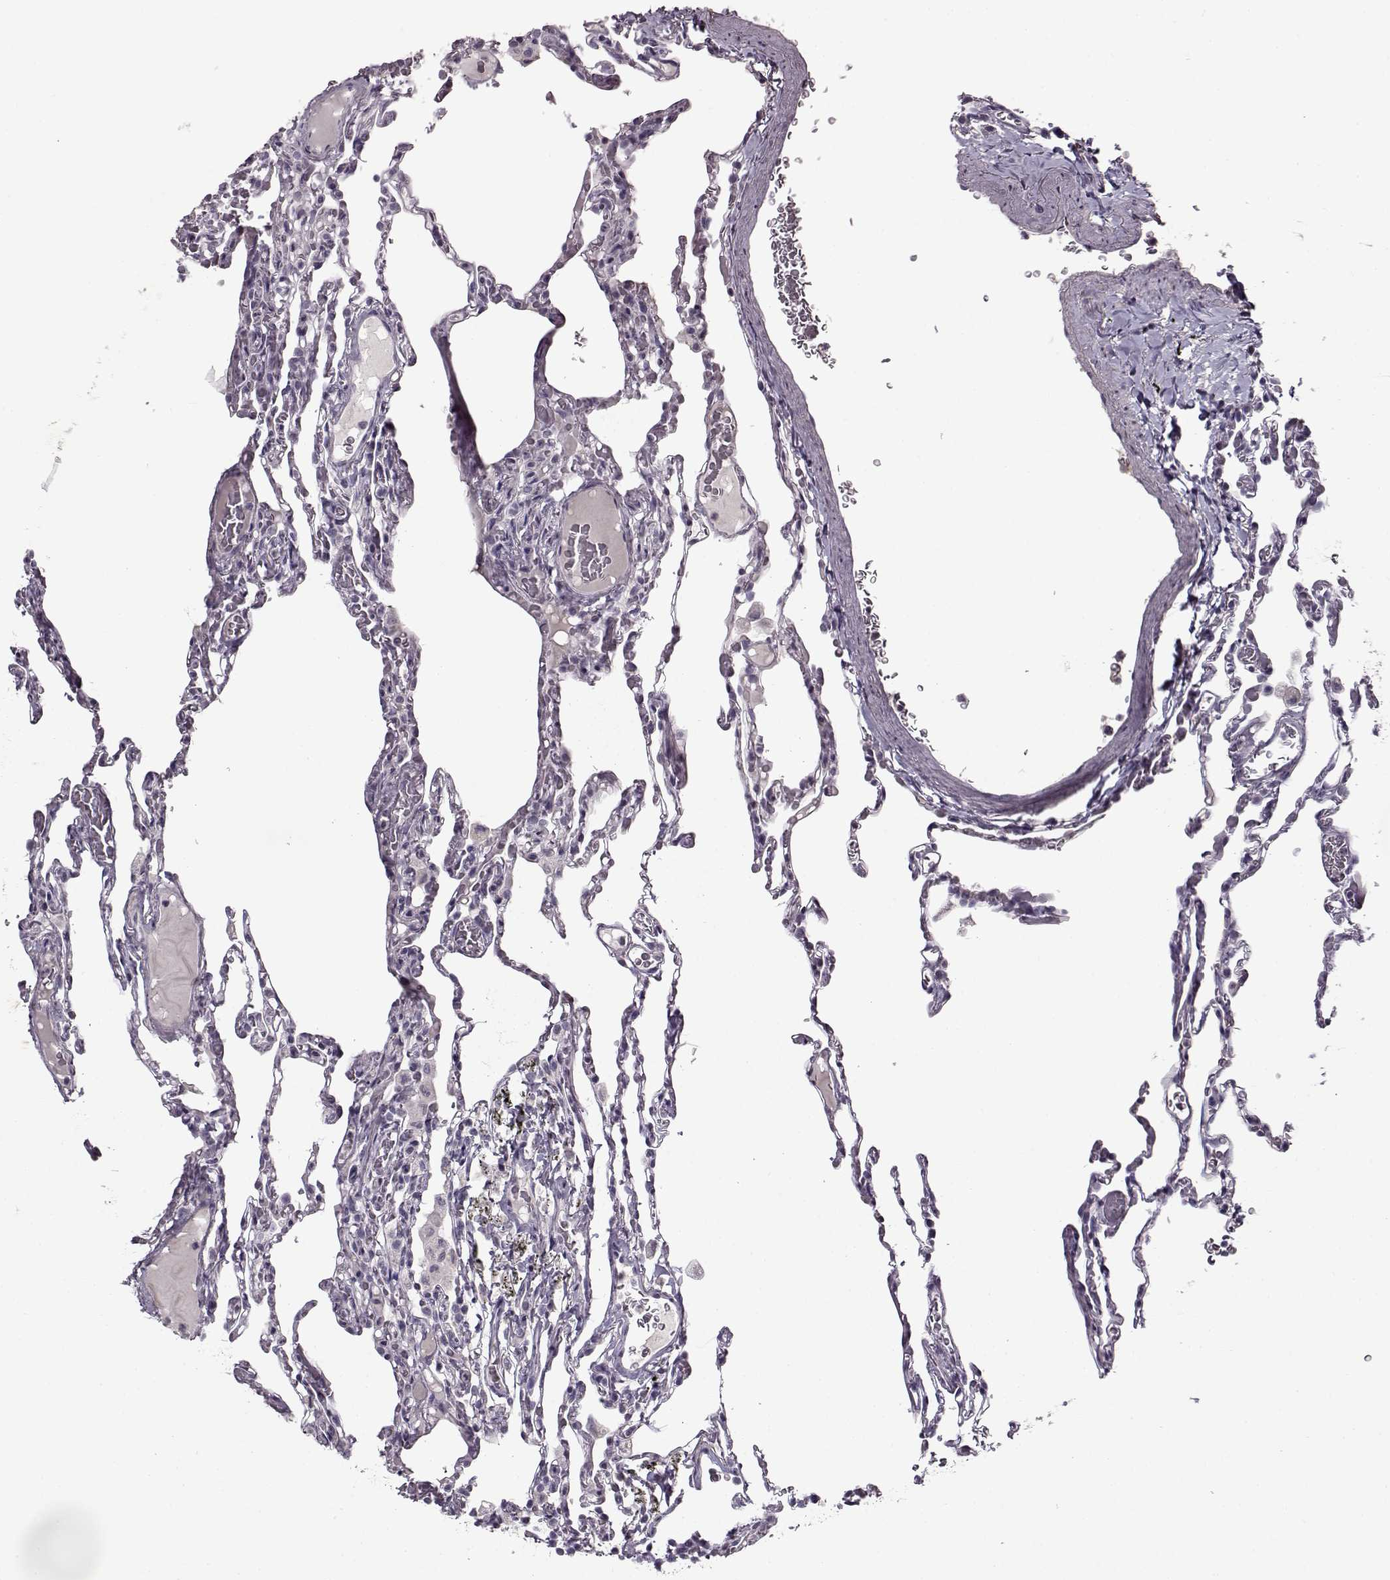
{"staining": {"intensity": "negative", "quantity": "none", "location": "none"}, "tissue": "lung", "cell_type": "Alveolar cells", "image_type": "normal", "snomed": [{"axis": "morphology", "description": "Normal tissue, NOS"}, {"axis": "topography", "description": "Lung"}], "caption": "DAB immunohistochemical staining of unremarkable human lung displays no significant staining in alveolar cells.", "gene": "FSHB", "patient": {"sex": "female", "age": 43}}